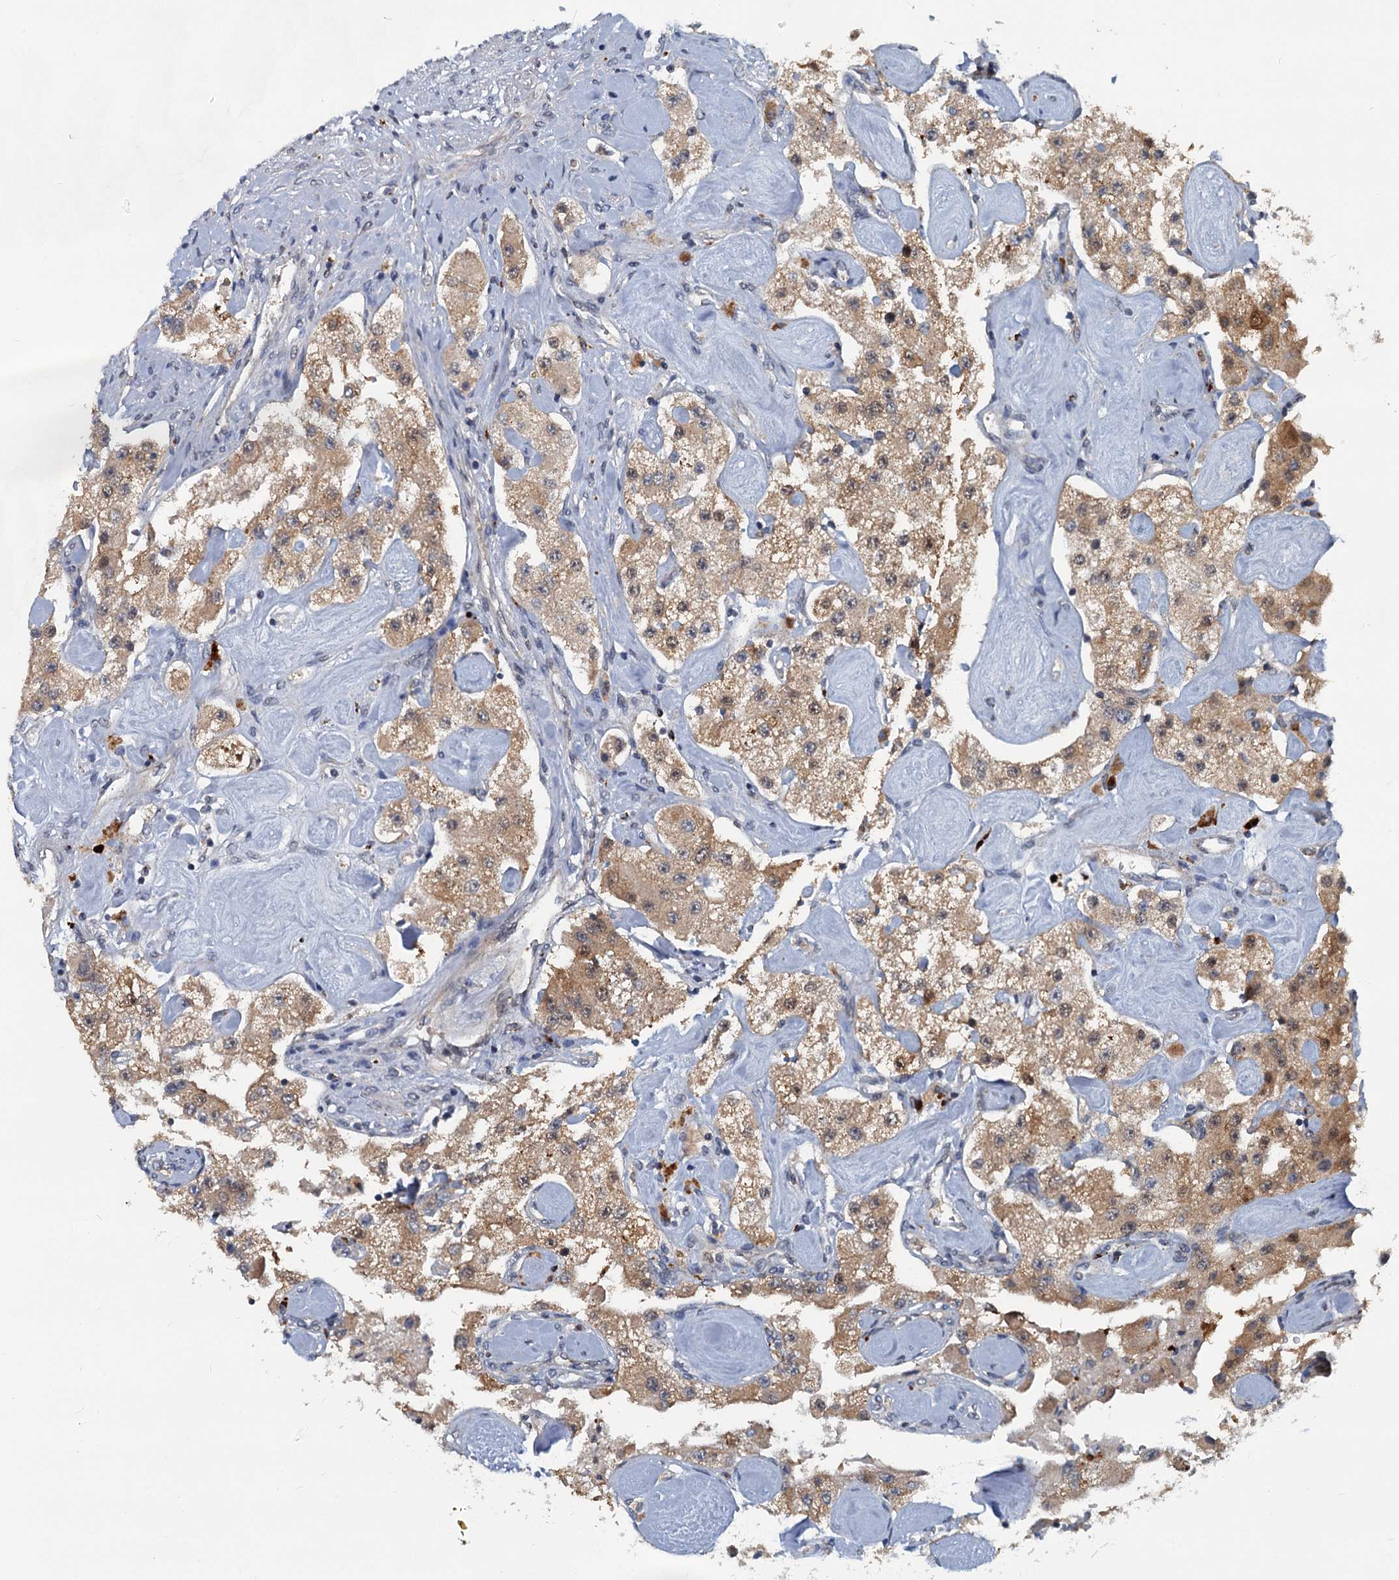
{"staining": {"intensity": "weak", "quantity": ">75%", "location": "cytoplasmic/membranous"}, "tissue": "carcinoid", "cell_type": "Tumor cells", "image_type": "cancer", "snomed": [{"axis": "morphology", "description": "Carcinoid, malignant, NOS"}, {"axis": "topography", "description": "Pancreas"}], "caption": "Immunohistochemical staining of malignant carcinoid demonstrates weak cytoplasmic/membranous protein expression in about >75% of tumor cells. Immunohistochemistry (ihc) stains the protein in brown and the nuclei are stained blue.", "gene": "GCLM", "patient": {"sex": "male", "age": 41}}